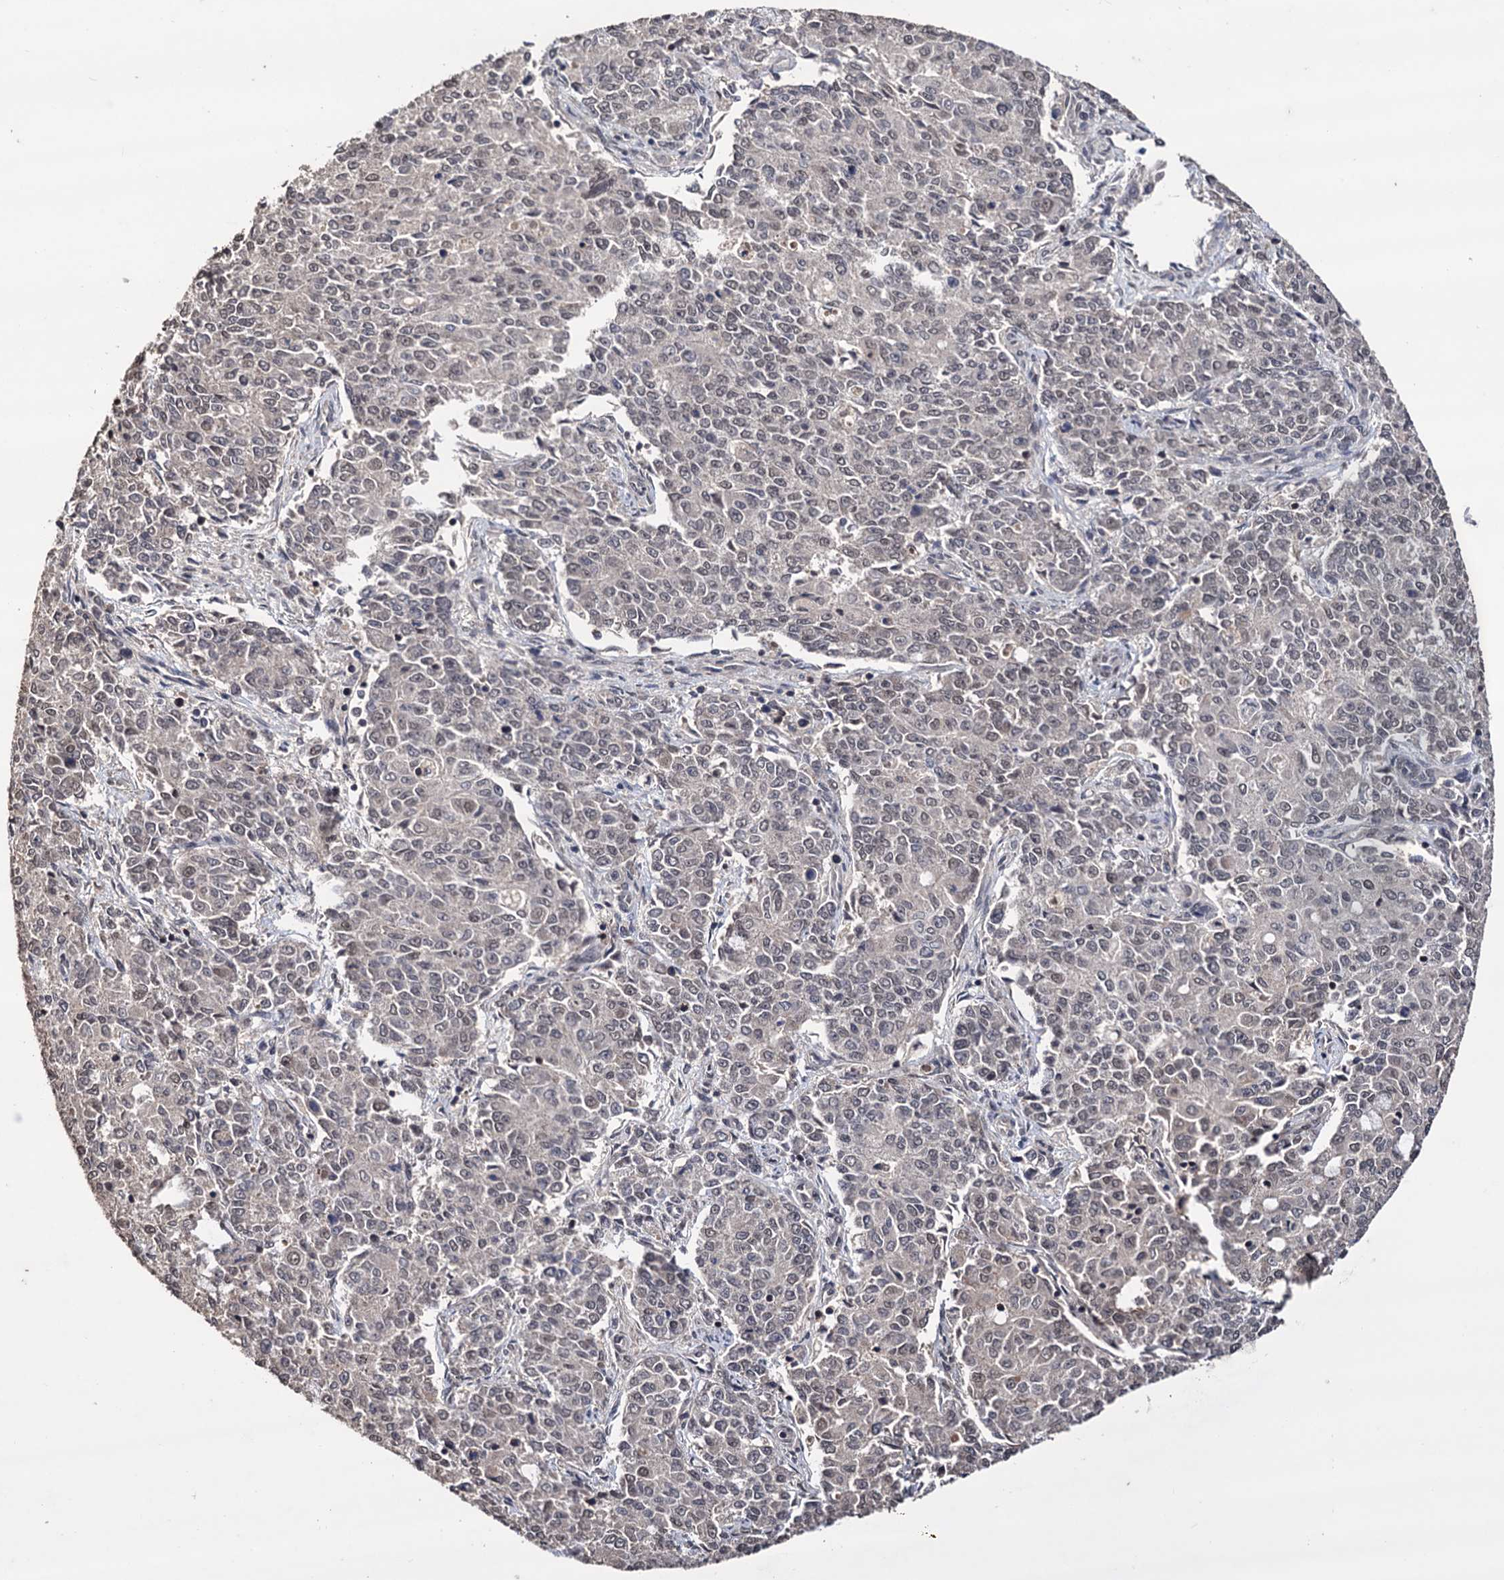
{"staining": {"intensity": "negative", "quantity": "none", "location": "none"}, "tissue": "endometrial cancer", "cell_type": "Tumor cells", "image_type": "cancer", "snomed": [{"axis": "morphology", "description": "Adenocarcinoma, NOS"}, {"axis": "topography", "description": "Endometrium"}], "caption": "Tumor cells show no significant protein staining in endometrial cancer.", "gene": "KLF5", "patient": {"sex": "female", "age": 50}}